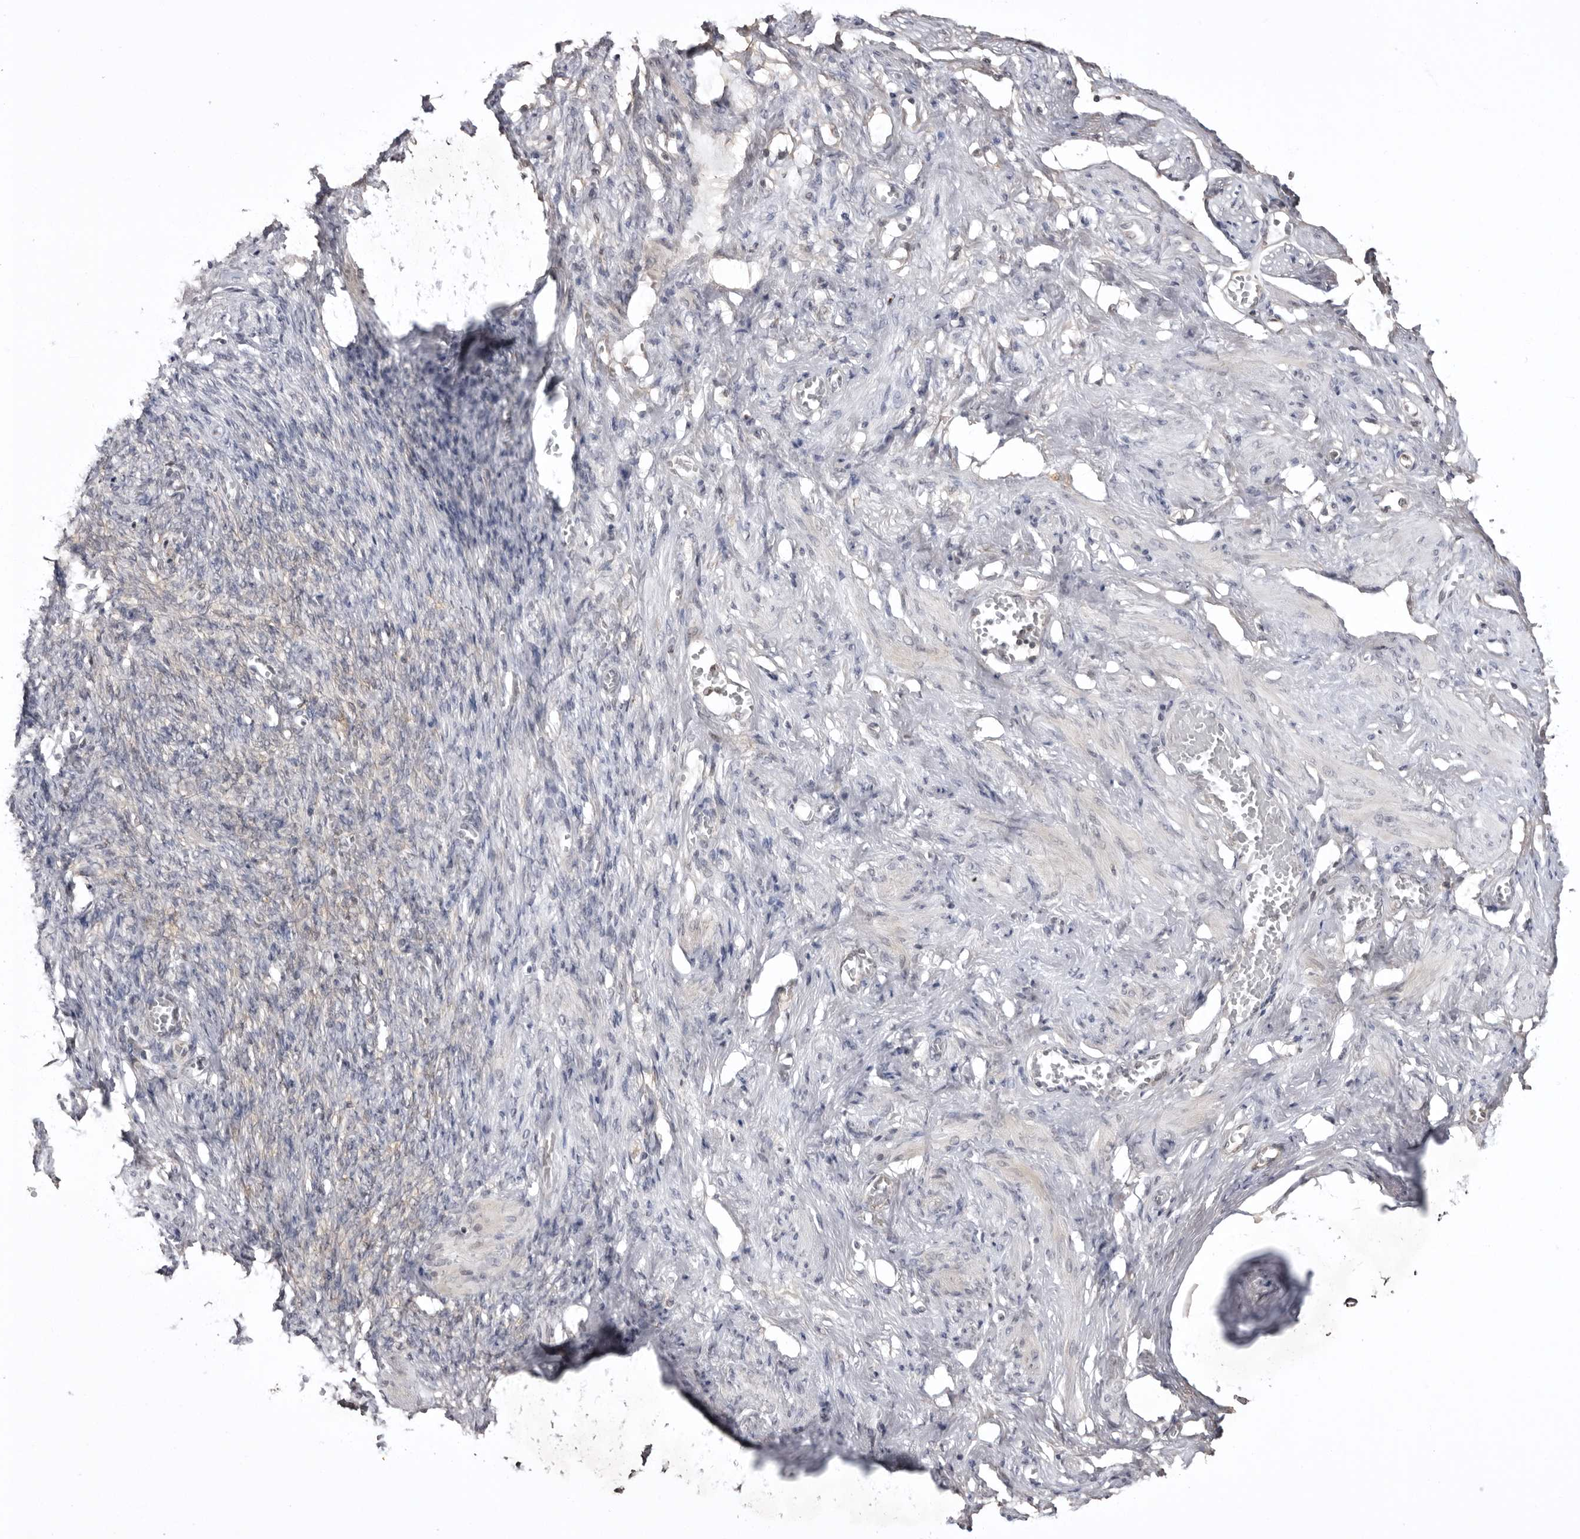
{"staining": {"intensity": "negative", "quantity": "none", "location": "none"}, "tissue": "adipose tissue", "cell_type": "Adipocytes", "image_type": "normal", "snomed": [{"axis": "morphology", "description": "Normal tissue, NOS"}, {"axis": "topography", "description": "Vascular tissue"}, {"axis": "topography", "description": "Fallopian tube"}, {"axis": "topography", "description": "Ovary"}], "caption": "Immunohistochemistry (IHC) of benign adipose tissue reveals no positivity in adipocytes. (DAB (3,3'-diaminobenzidine) immunohistochemistry (IHC), high magnification).", "gene": "USP43", "patient": {"sex": "female", "age": 67}}